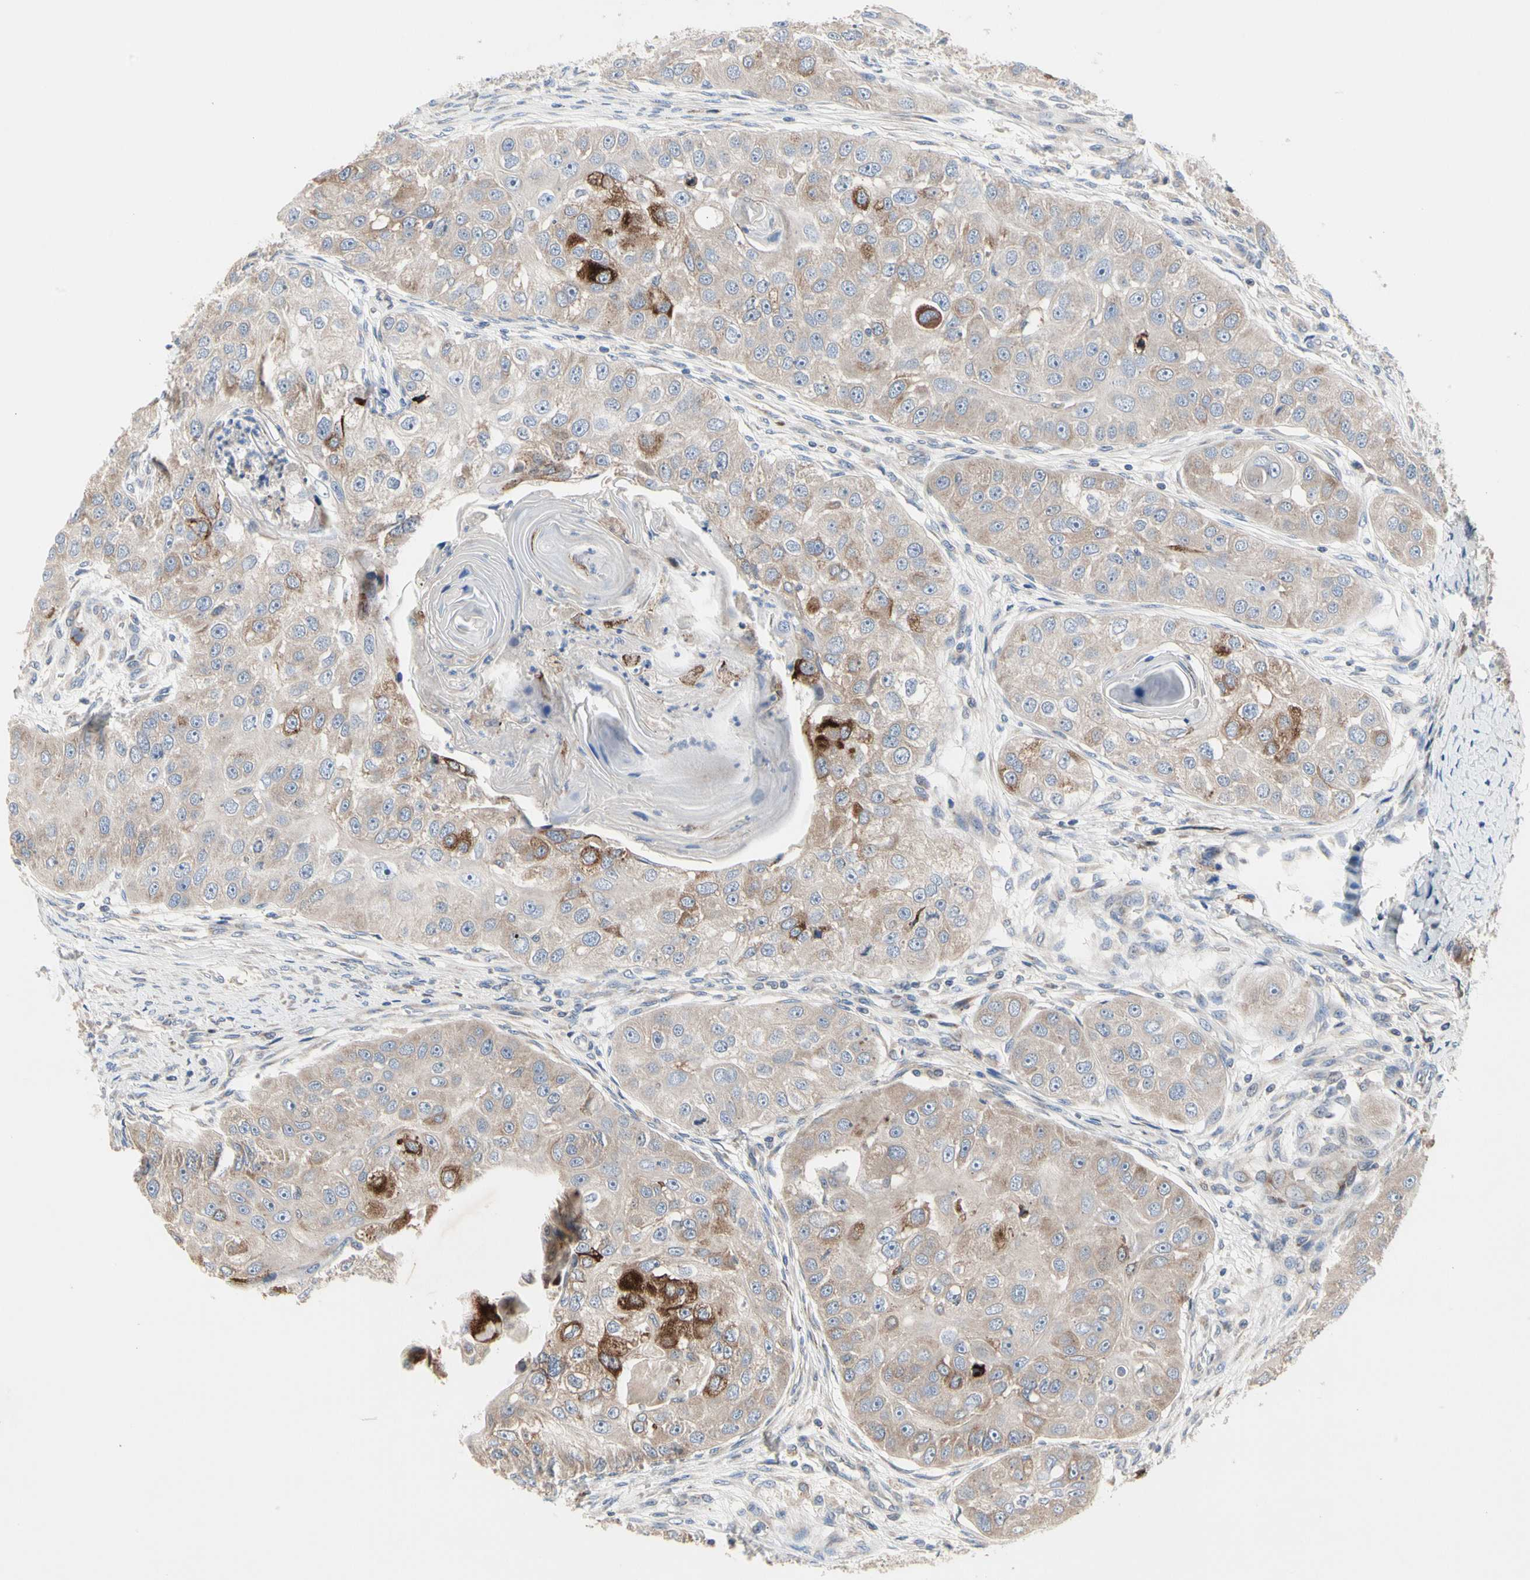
{"staining": {"intensity": "weak", "quantity": ">75%", "location": "cytoplasmic/membranous"}, "tissue": "head and neck cancer", "cell_type": "Tumor cells", "image_type": "cancer", "snomed": [{"axis": "morphology", "description": "Normal tissue, NOS"}, {"axis": "morphology", "description": "Squamous cell carcinoma, NOS"}, {"axis": "topography", "description": "Skeletal muscle"}, {"axis": "topography", "description": "Head-Neck"}], "caption": "Human head and neck cancer (squamous cell carcinoma) stained for a protein (brown) demonstrates weak cytoplasmic/membranous positive expression in approximately >75% of tumor cells.", "gene": "MMEL1", "patient": {"sex": "male", "age": 51}}